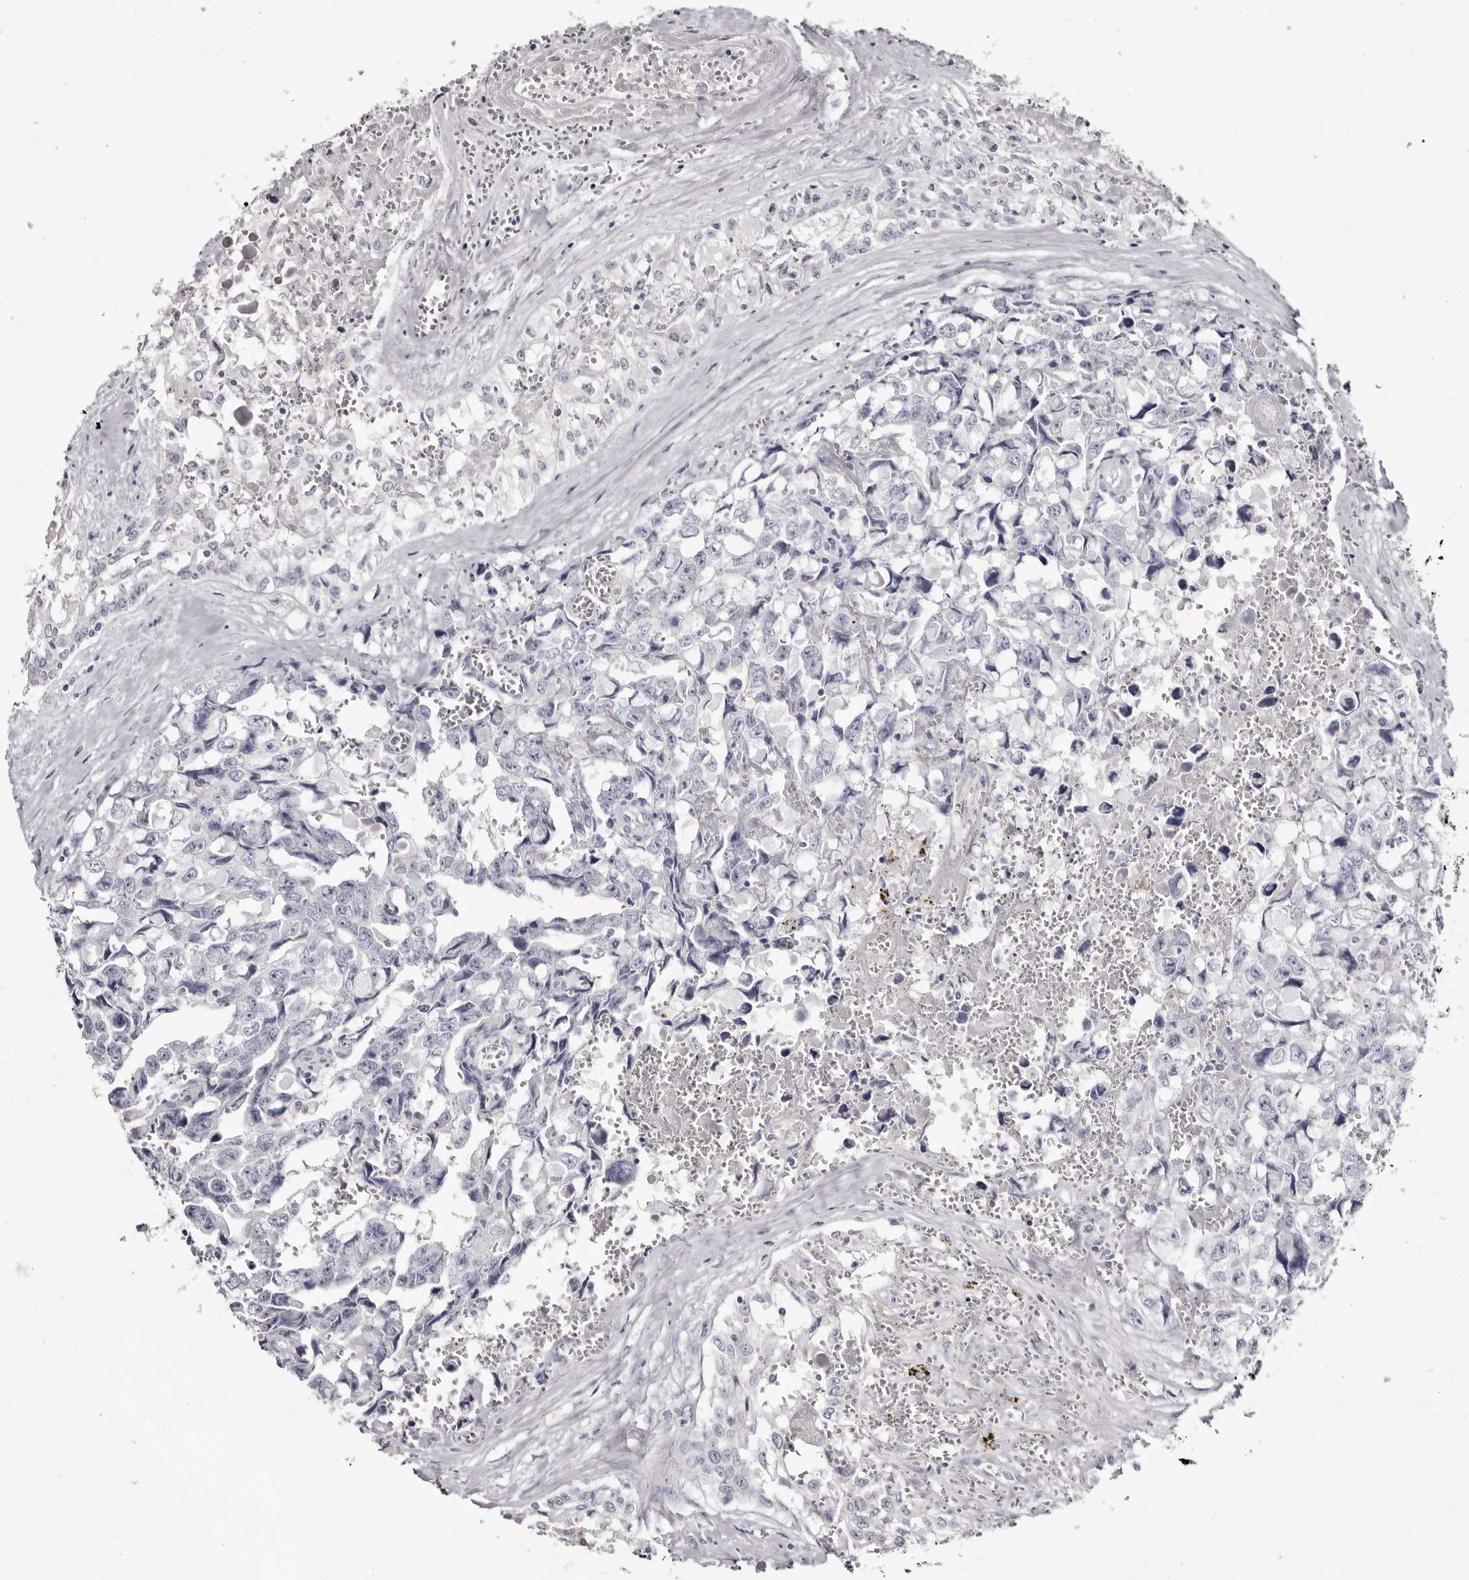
{"staining": {"intensity": "negative", "quantity": "none", "location": "none"}, "tissue": "testis cancer", "cell_type": "Tumor cells", "image_type": "cancer", "snomed": [{"axis": "morphology", "description": "Carcinoma, Embryonal, NOS"}, {"axis": "topography", "description": "Testis"}], "caption": "Tumor cells show no significant protein positivity in testis cancer (embryonal carcinoma). (Brightfield microscopy of DAB immunohistochemistry (IHC) at high magnification).", "gene": "CA6", "patient": {"sex": "male", "age": 31}}